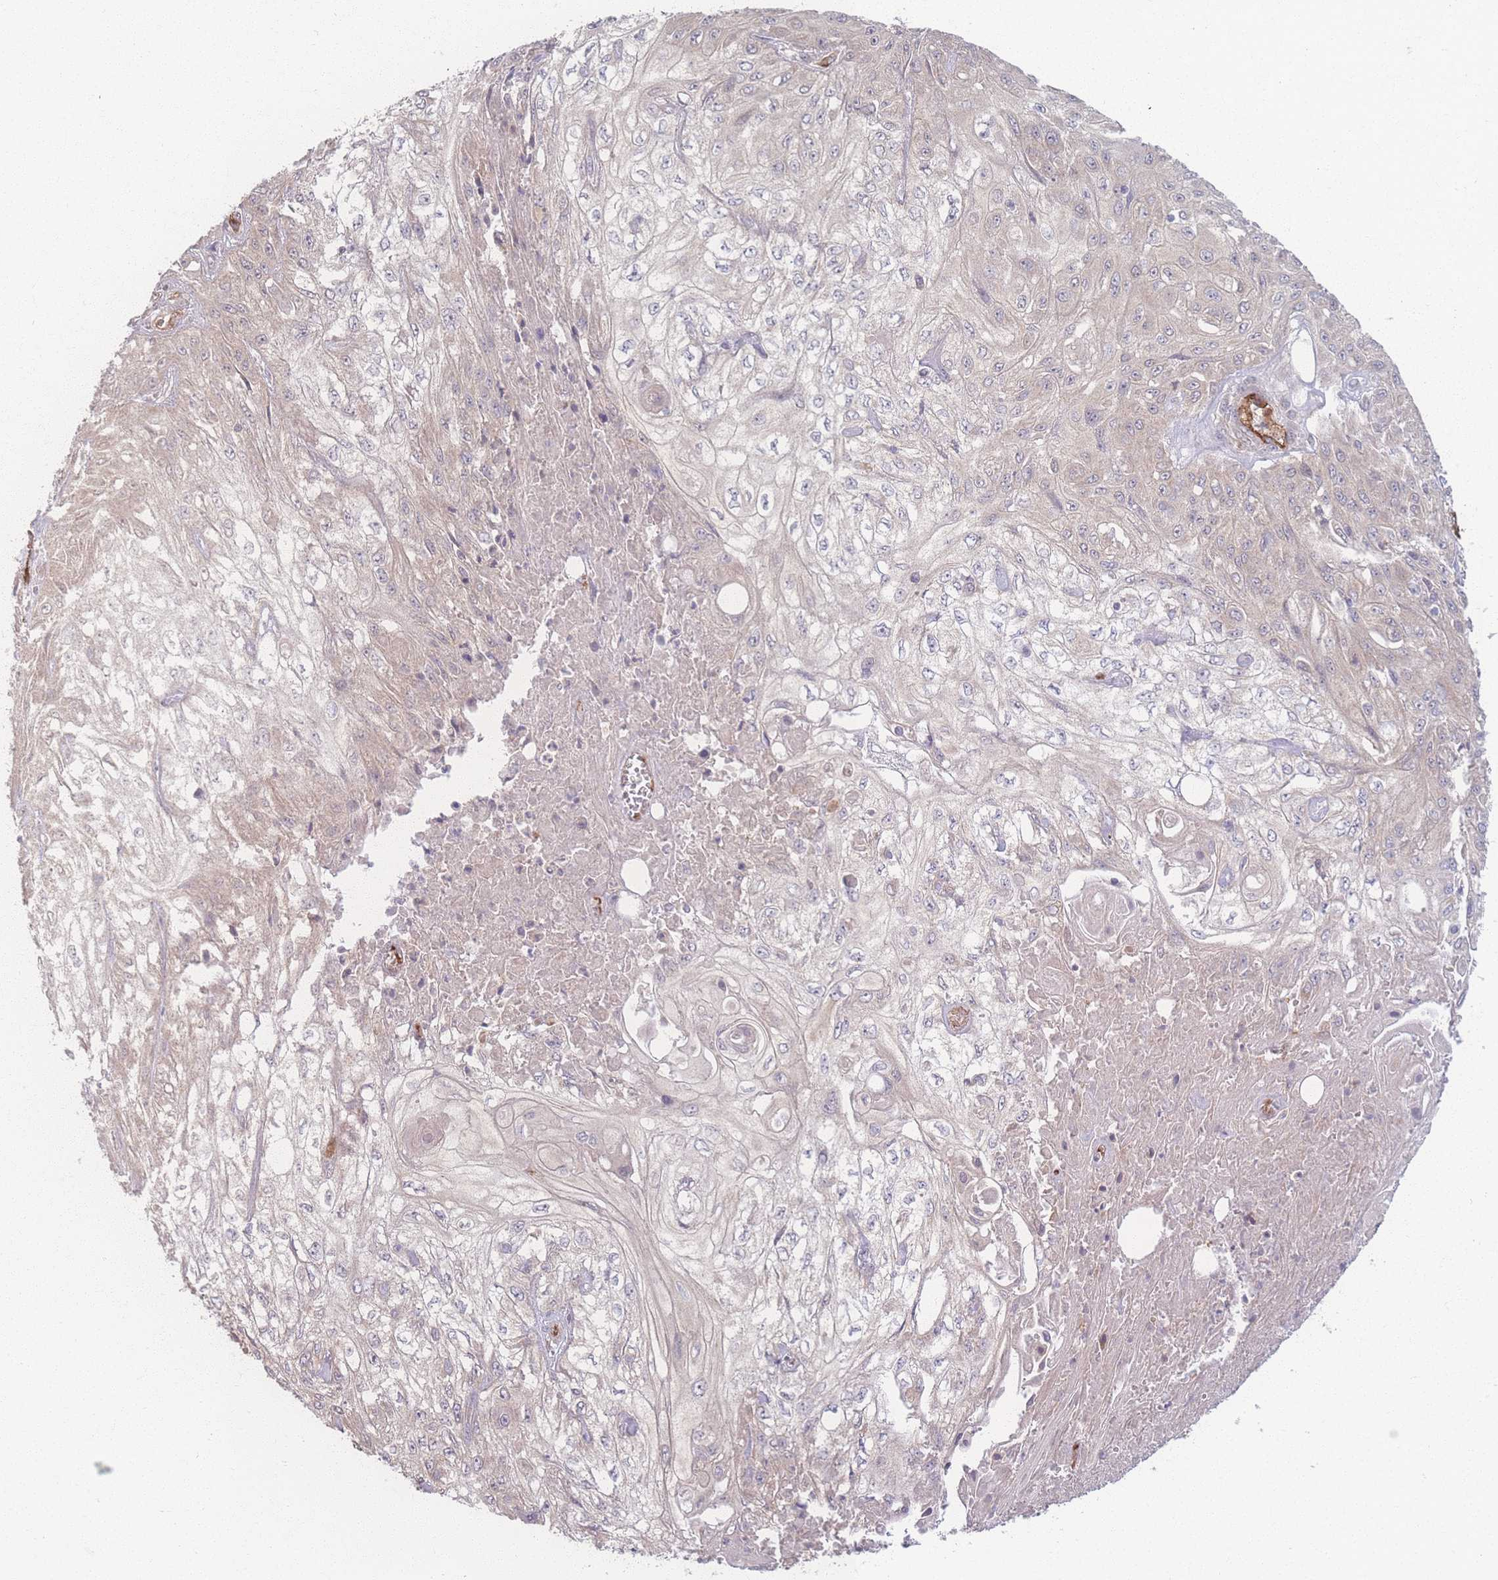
{"staining": {"intensity": "negative", "quantity": "none", "location": "none"}, "tissue": "skin cancer", "cell_type": "Tumor cells", "image_type": "cancer", "snomed": [{"axis": "morphology", "description": "Squamous cell carcinoma, NOS"}, {"axis": "morphology", "description": "Squamous cell carcinoma, metastatic, NOS"}, {"axis": "topography", "description": "Skin"}, {"axis": "topography", "description": "Lymph node"}], "caption": "The IHC micrograph has no significant expression in tumor cells of skin cancer tissue.", "gene": "INSR", "patient": {"sex": "male", "age": 75}}